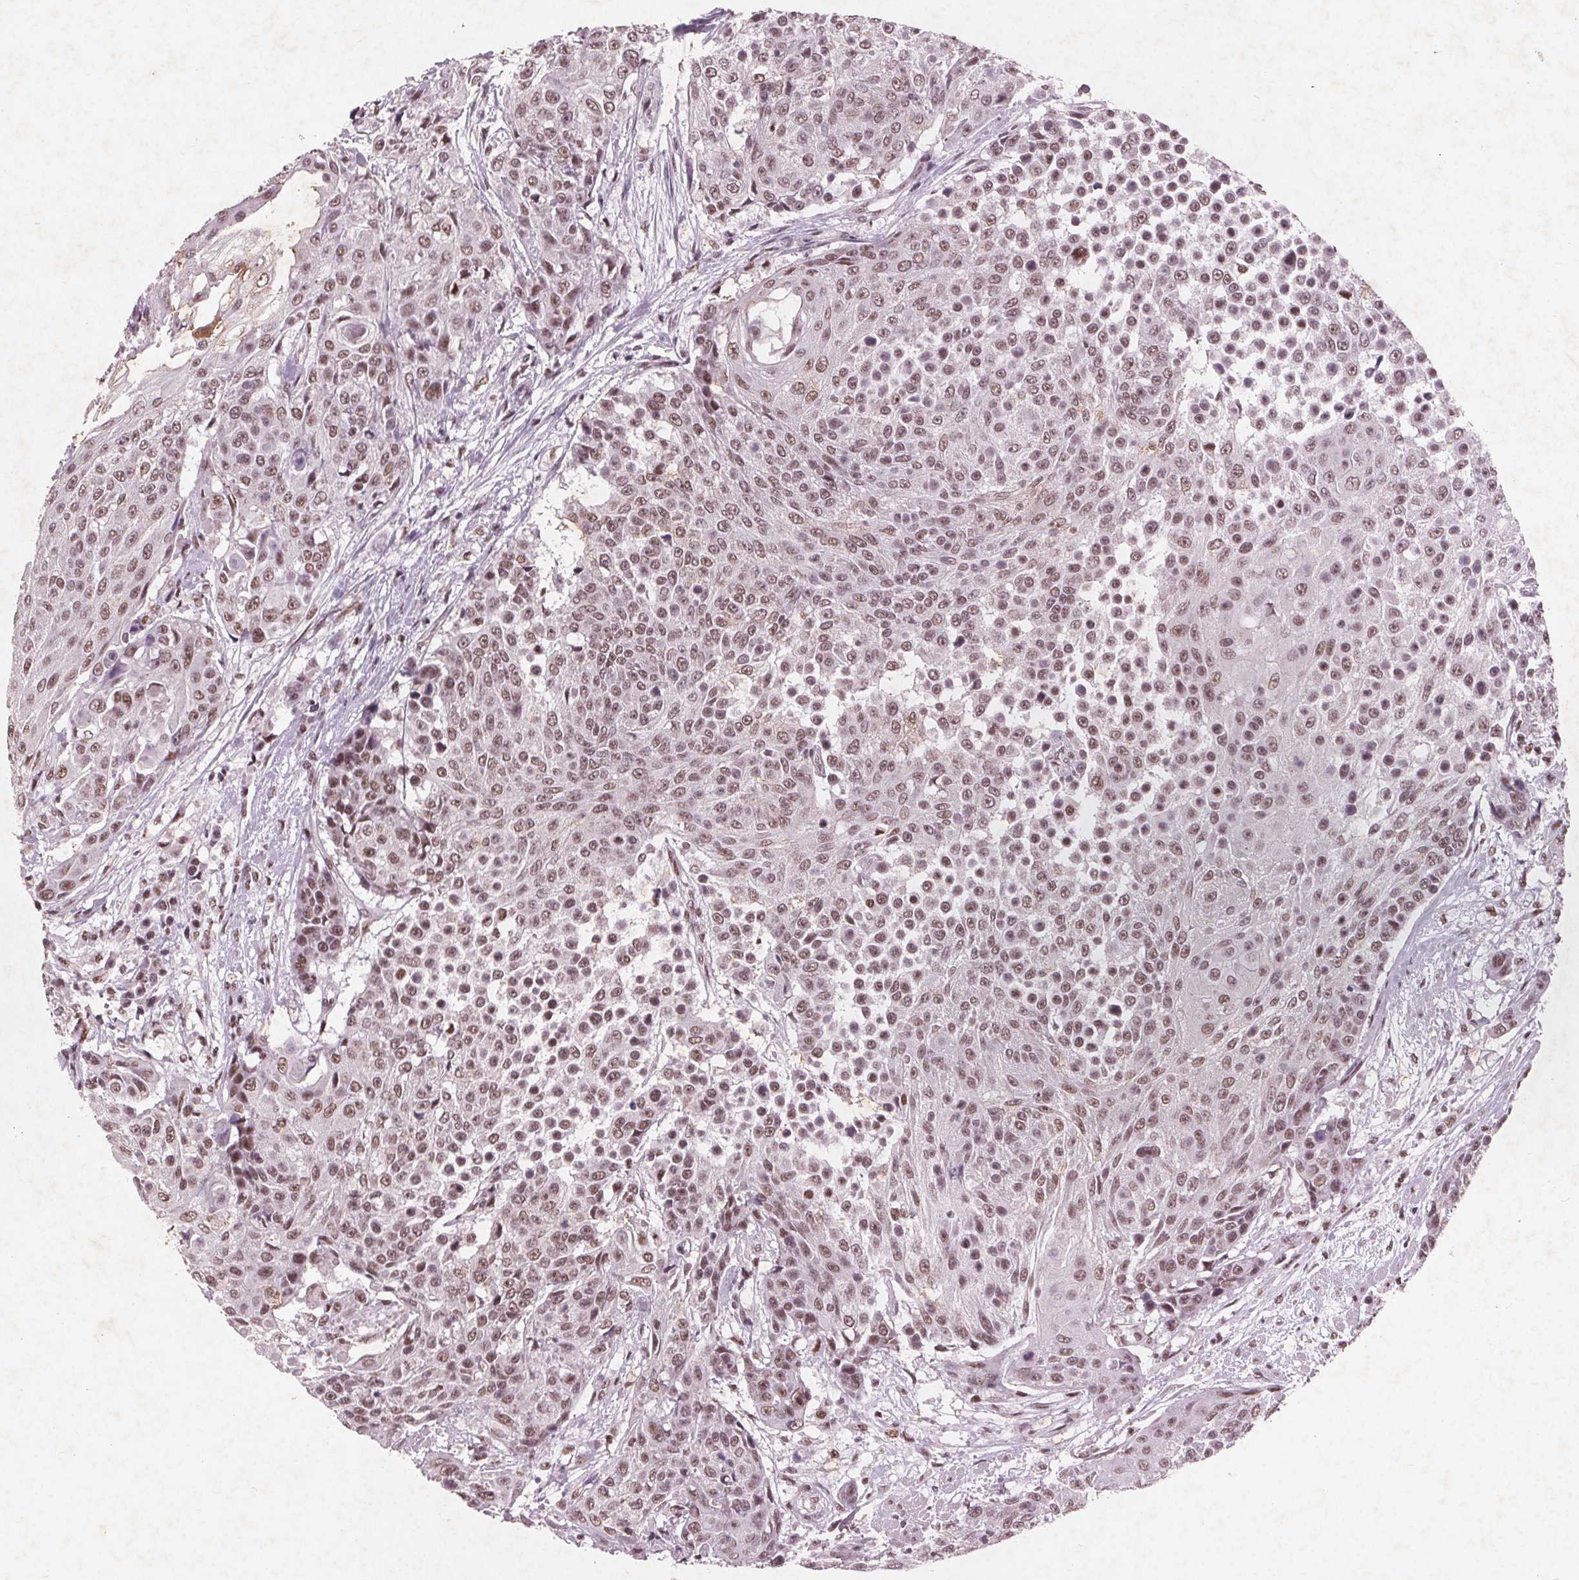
{"staining": {"intensity": "weak", "quantity": ">75%", "location": "nuclear"}, "tissue": "urothelial cancer", "cell_type": "Tumor cells", "image_type": "cancer", "snomed": [{"axis": "morphology", "description": "Urothelial carcinoma, High grade"}, {"axis": "topography", "description": "Urinary bladder"}], "caption": "High-grade urothelial carcinoma tissue demonstrates weak nuclear staining in about >75% of tumor cells (DAB IHC with brightfield microscopy, high magnification).", "gene": "RPS6KA2", "patient": {"sex": "female", "age": 63}}